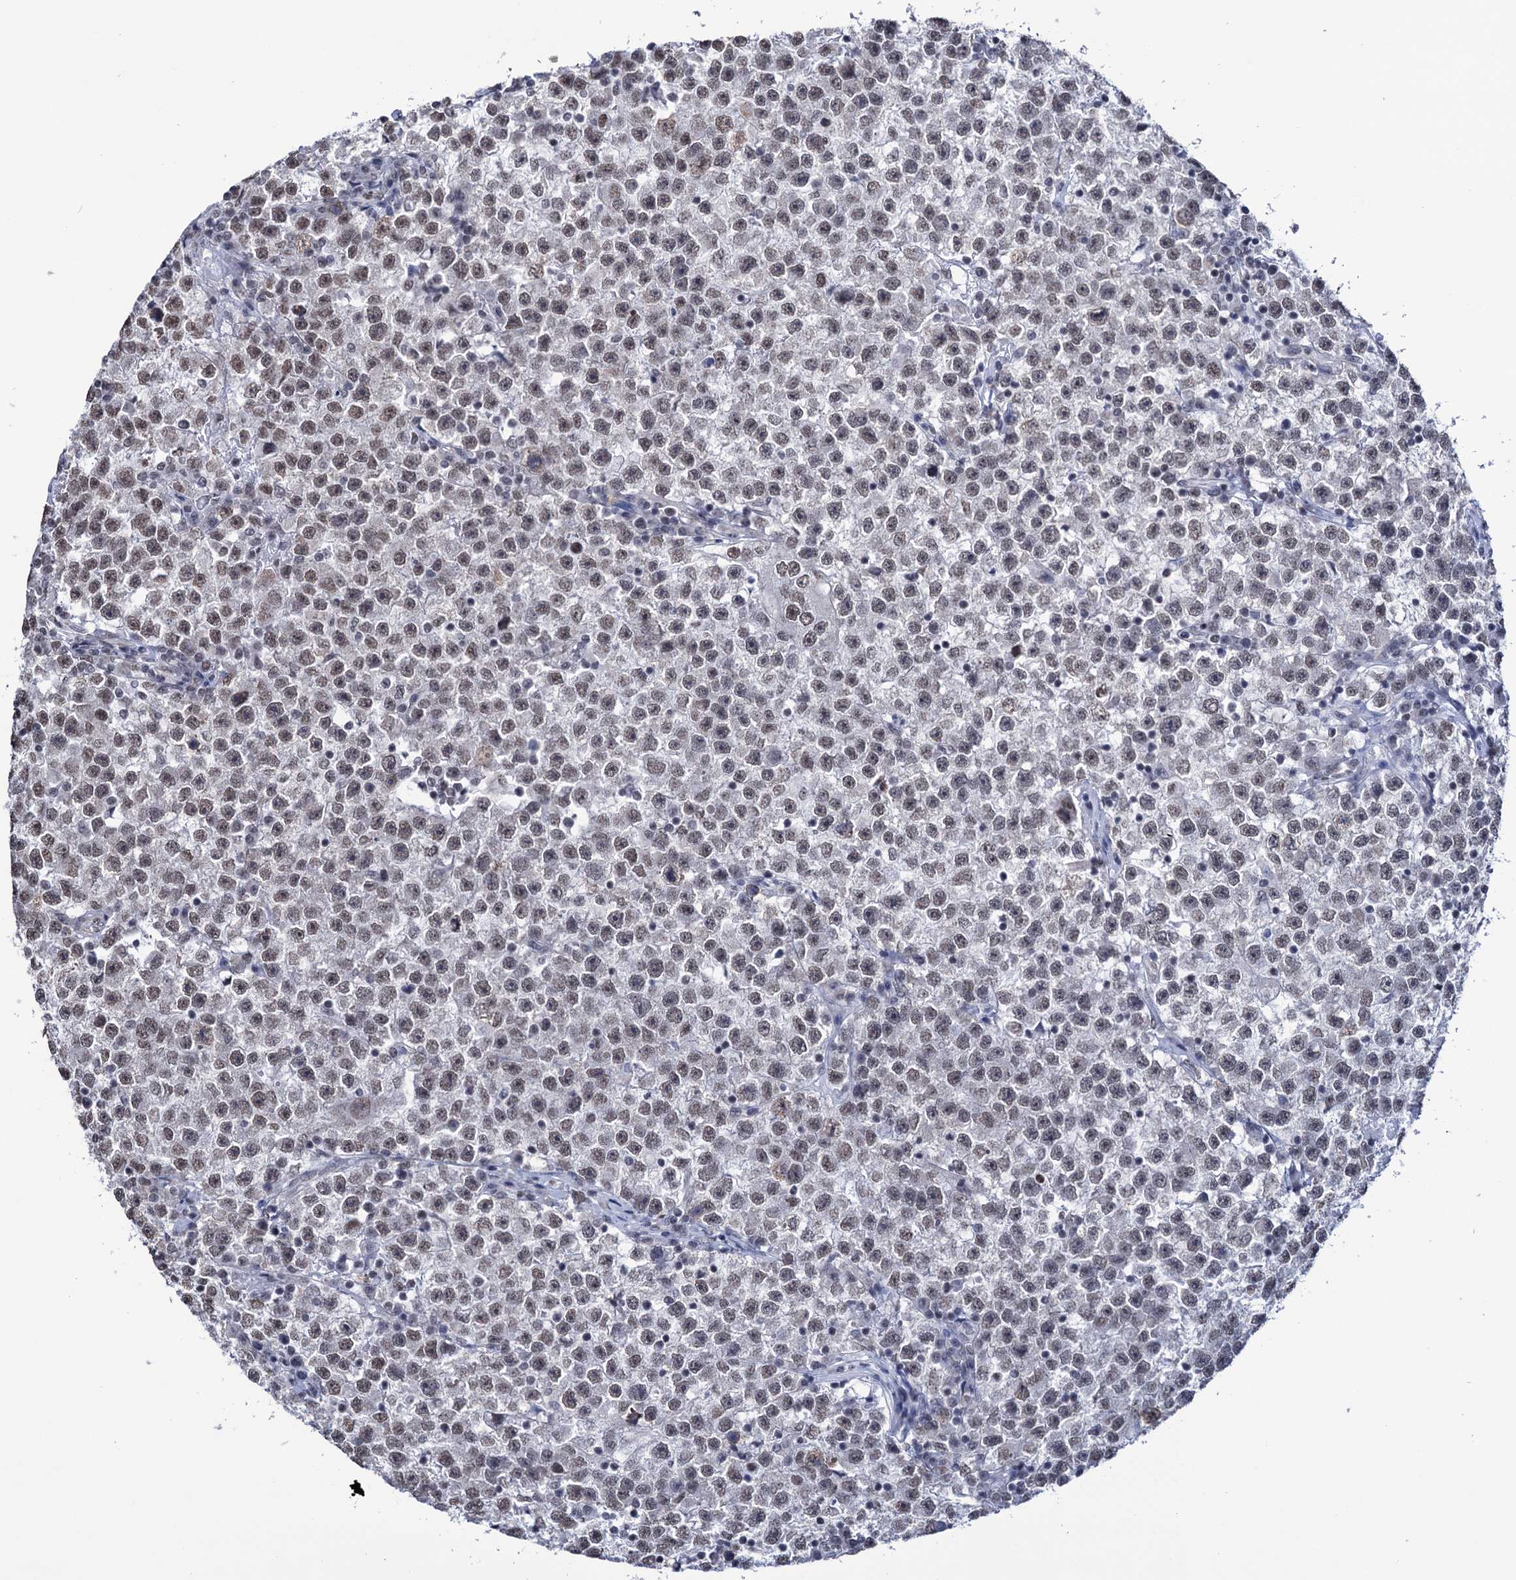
{"staining": {"intensity": "weak", "quantity": ">75%", "location": "nuclear"}, "tissue": "testis cancer", "cell_type": "Tumor cells", "image_type": "cancer", "snomed": [{"axis": "morphology", "description": "Seminoma, NOS"}, {"axis": "topography", "description": "Testis"}], "caption": "Immunohistochemistry of testis cancer (seminoma) exhibits low levels of weak nuclear positivity in about >75% of tumor cells.", "gene": "ABHD10", "patient": {"sex": "male", "age": 22}}